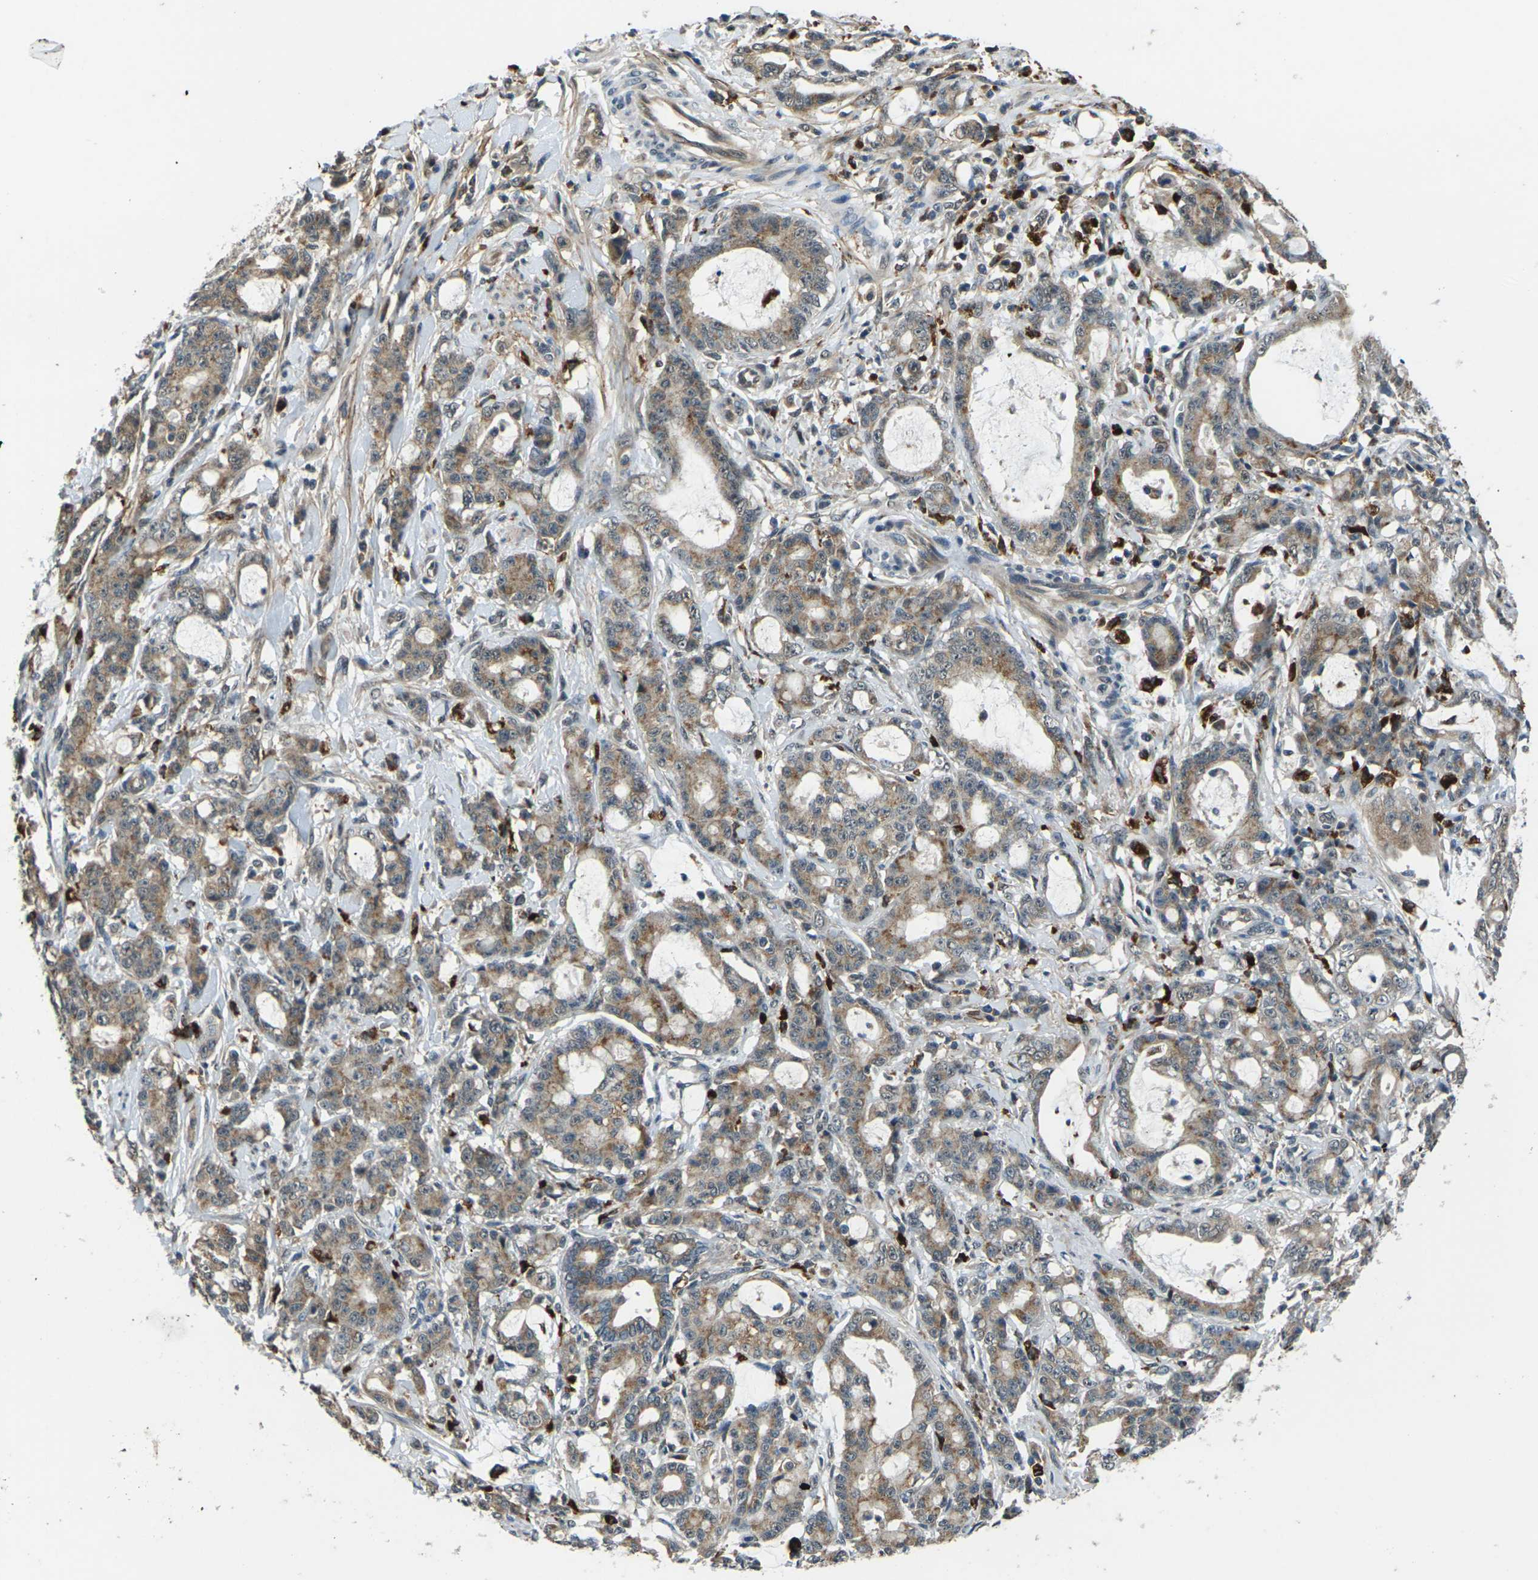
{"staining": {"intensity": "moderate", "quantity": ">75%", "location": "cytoplasmic/membranous"}, "tissue": "pancreatic cancer", "cell_type": "Tumor cells", "image_type": "cancer", "snomed": [{"axis": "morphology", "description": "Adenocarcinoma, NOS"}, {"axis": "topography", "description": "Pancreas"}], "caption": "A brown stain shows moderate cytoplasmic/membranous positivity of a protein in adenocarcinoma (pancreatic) tumor cells.", "gene": "SLC31A2", "patient": {"sex": "female", "age": 73}}